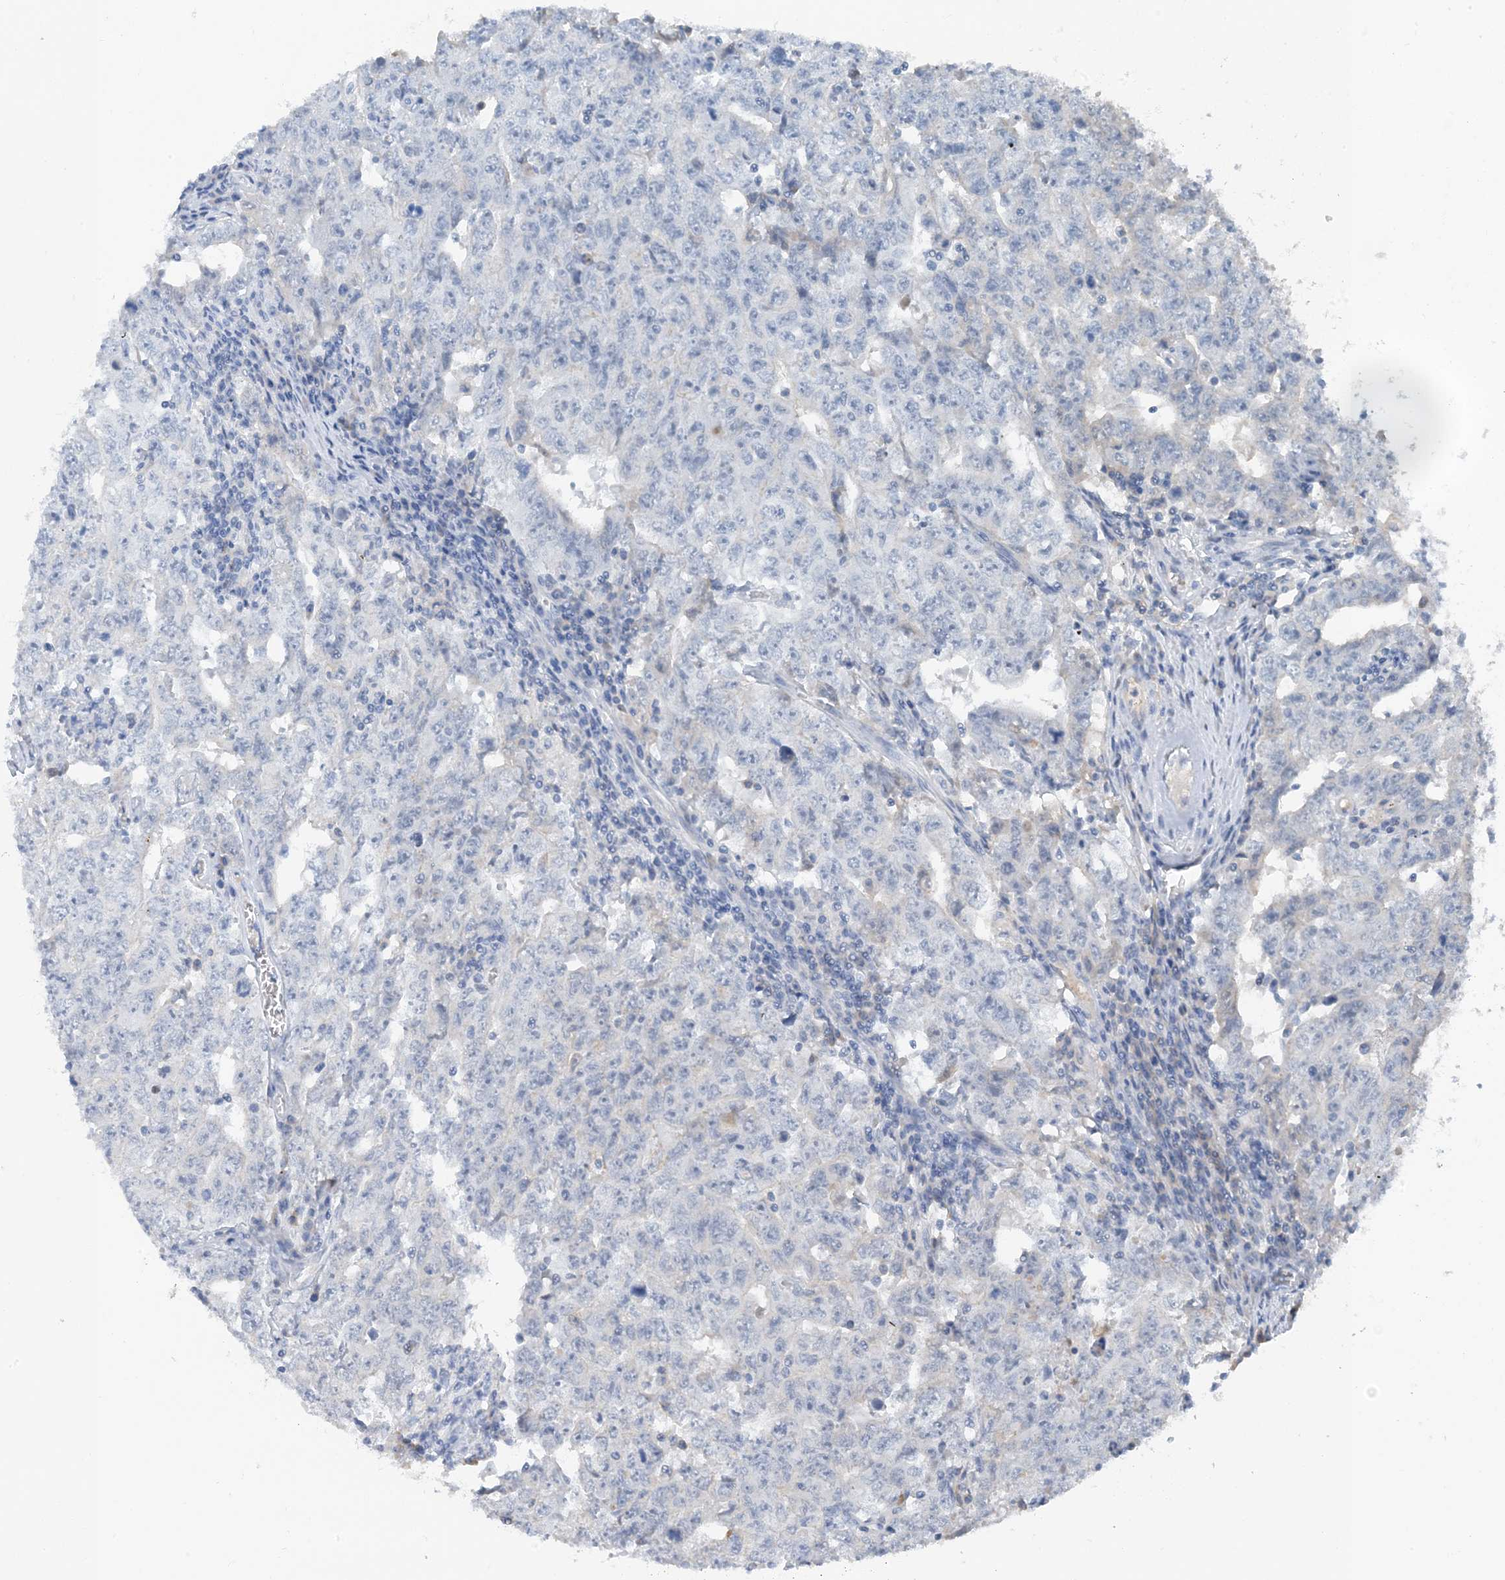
{"staining": {"intensity": "negative", "quantity": "none", "location": "none"}, "tissue": "testis cancer", "cell_type": "Tumor cells", "image_type": "cancer", "snomed": [{"axis": "morphology", "description": "Carcinoma, Embryonal, NOS"}, {"axis": "topography", "description": "Testis"}], "caption": "There is no significant positivity in tumor cells of testis embryonal carcinoma.", "gene": "CTRL", "patient": {"sex": "male", "age": 26}}